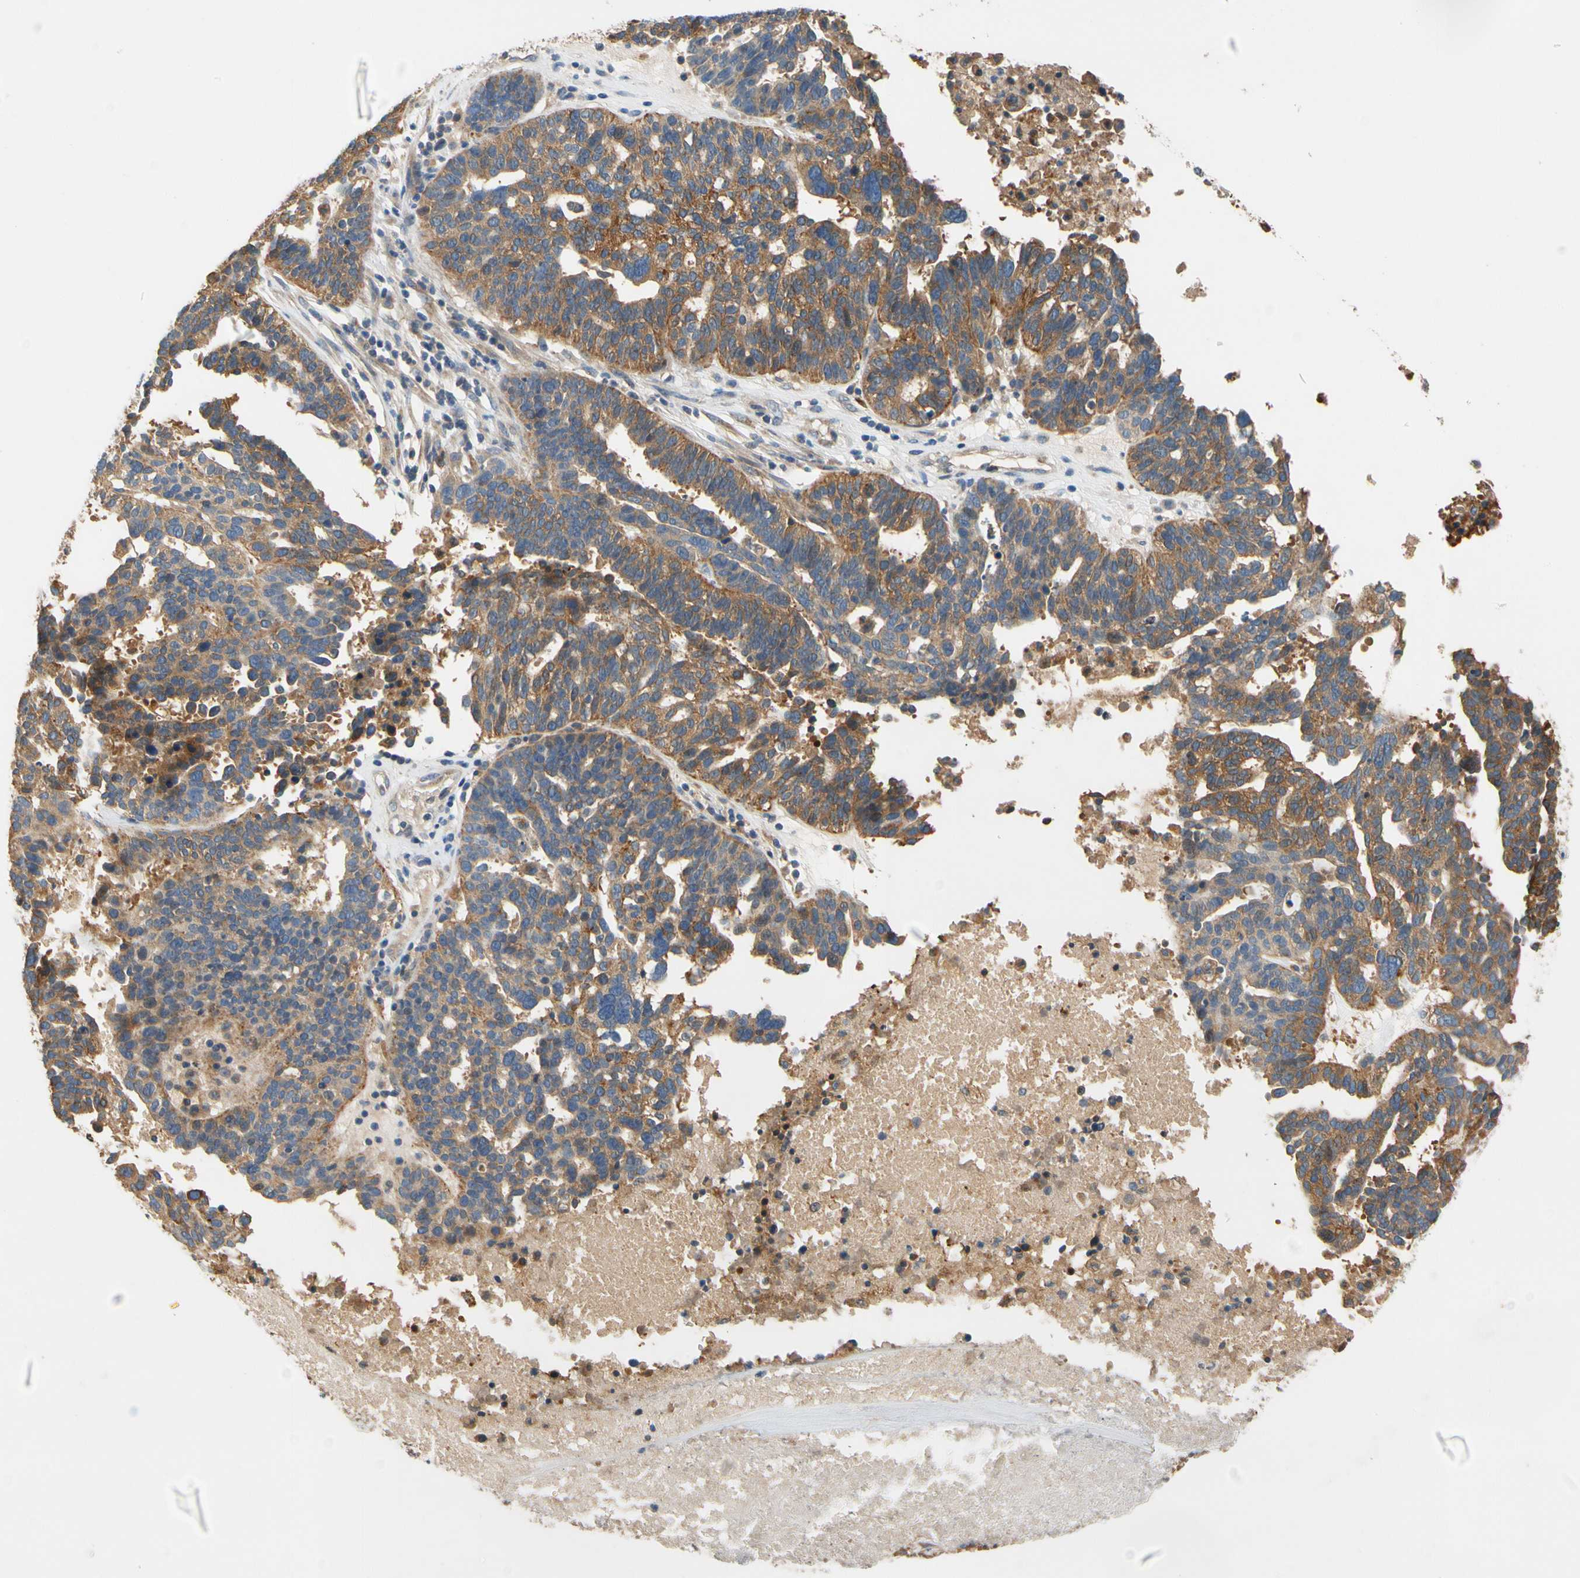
{"staining": {"intensity": "strong", "quantity": ">75%", "location": "cytoplasmic/membranous"}, "tissue": "ovarian cancer", "cell_type": "Tumor cells", "image_type": "cancer", "snomed": [{"axis": "morphology", "description": "Cystadenocarcinoma, serous, NOS"}, {"axis": "topography", "description": "Ovary"}], "caption": "High-power microscopy captured an immunohistochemistry (IHC) photomicrograph of serous cystadenocarcinoma (ovarian), revealing strong cytoplasmic/membranous expression in about >75% of tumor cells. Immunohistochemistry stains the protein in brown and the nuclei are stained blue.", "gene": "USP46", "patient": {"sex": "female", "age": 59}}